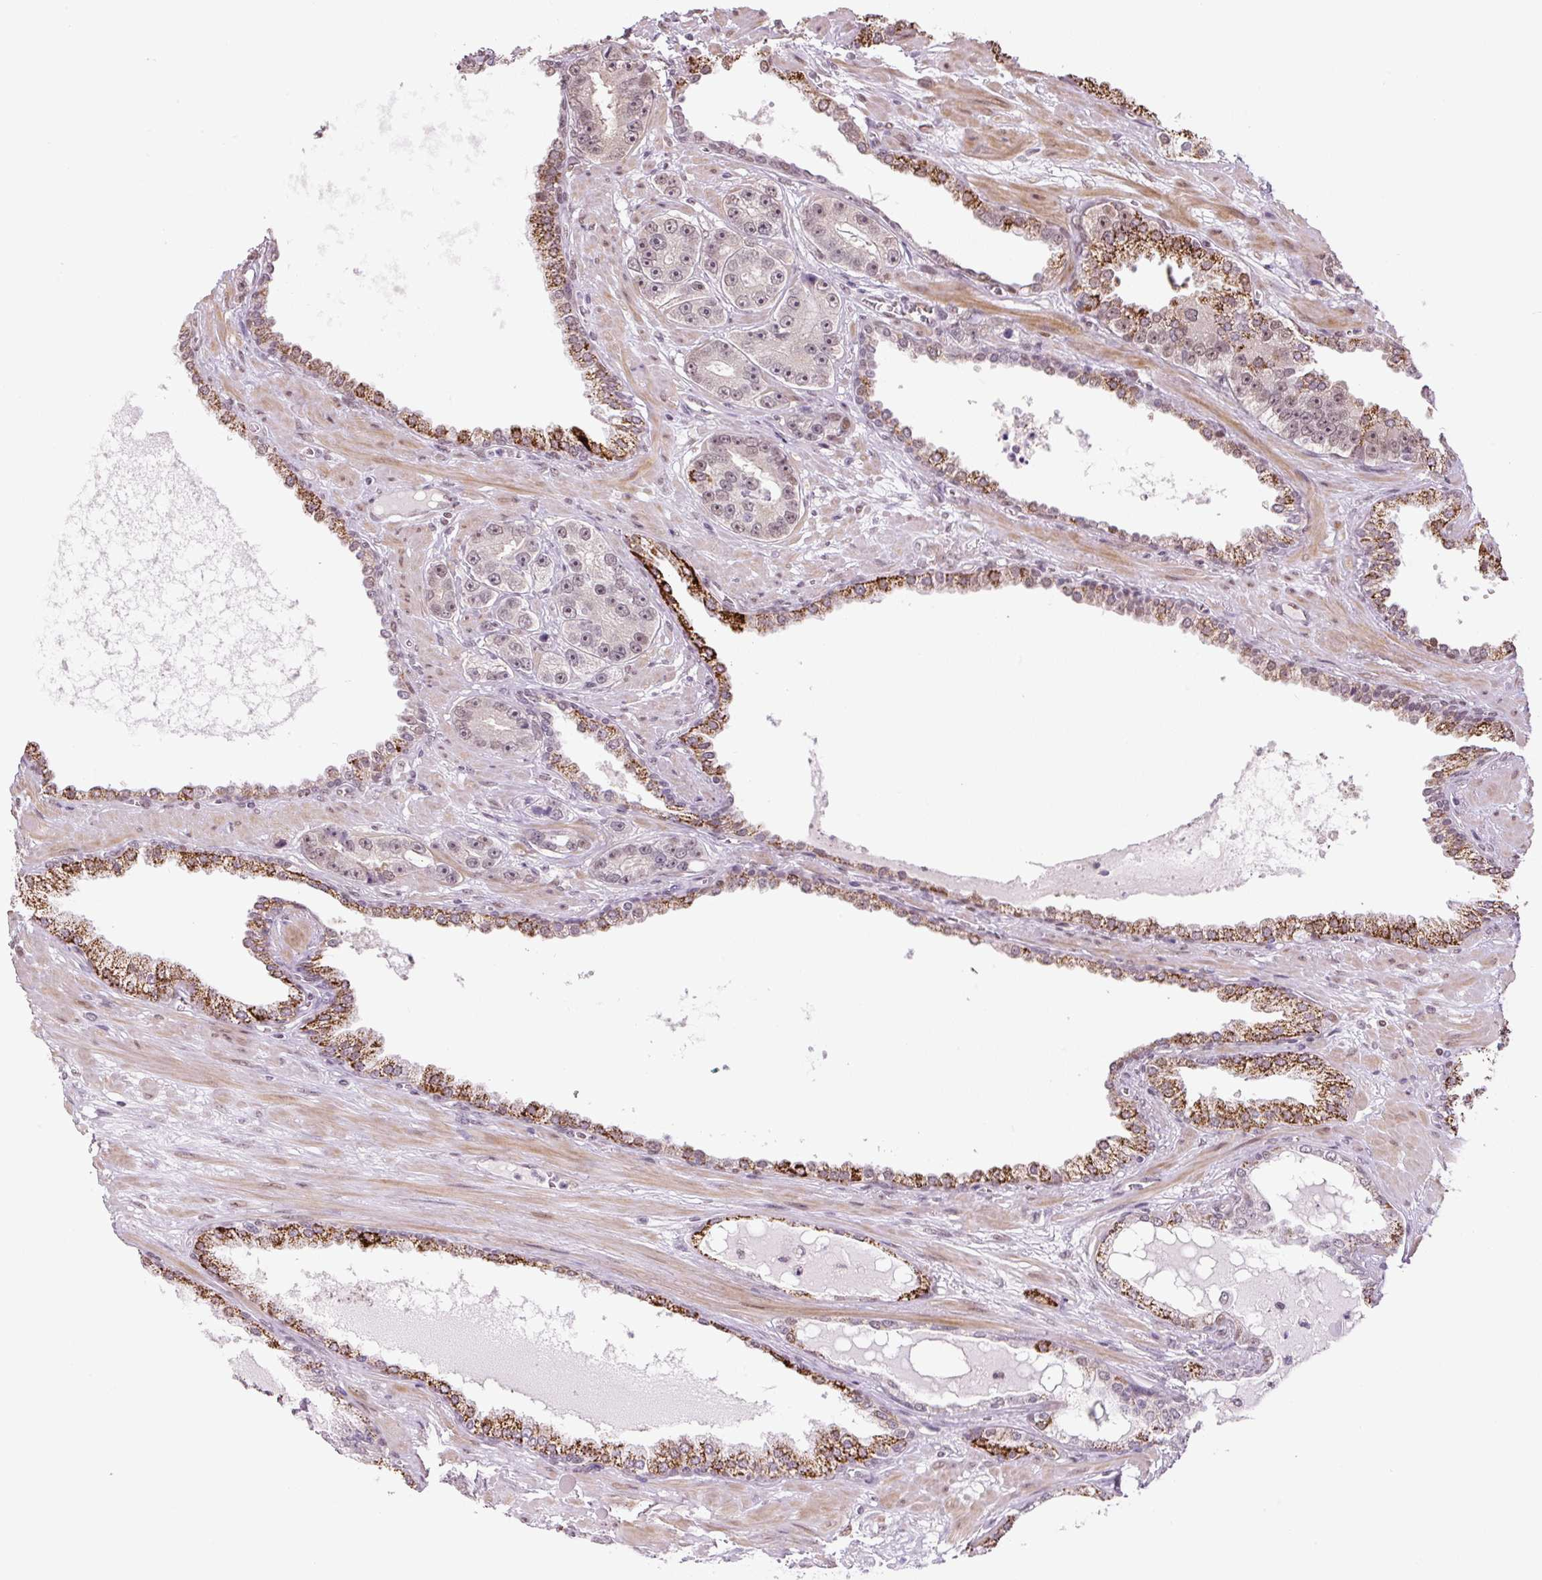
{"staining": {"intensity": "negative", "quantity": "none", "location": "none"}, "tissue": "prostate cancer", "cell_type": "Tumor cells", "image_type": "cancer", "snomed": [{"axis": "morphology", "description": "Adenocarcinoma, High grade"}, {"axis": "topography", "description": "Prostate"}], "caption": "IHC of prostate cancer (high-grade adenocarcinoma) exhibits no positivity in tumor cells.", "gene": "TCFL5", "patient": {"sex": "male", "age": 71}}